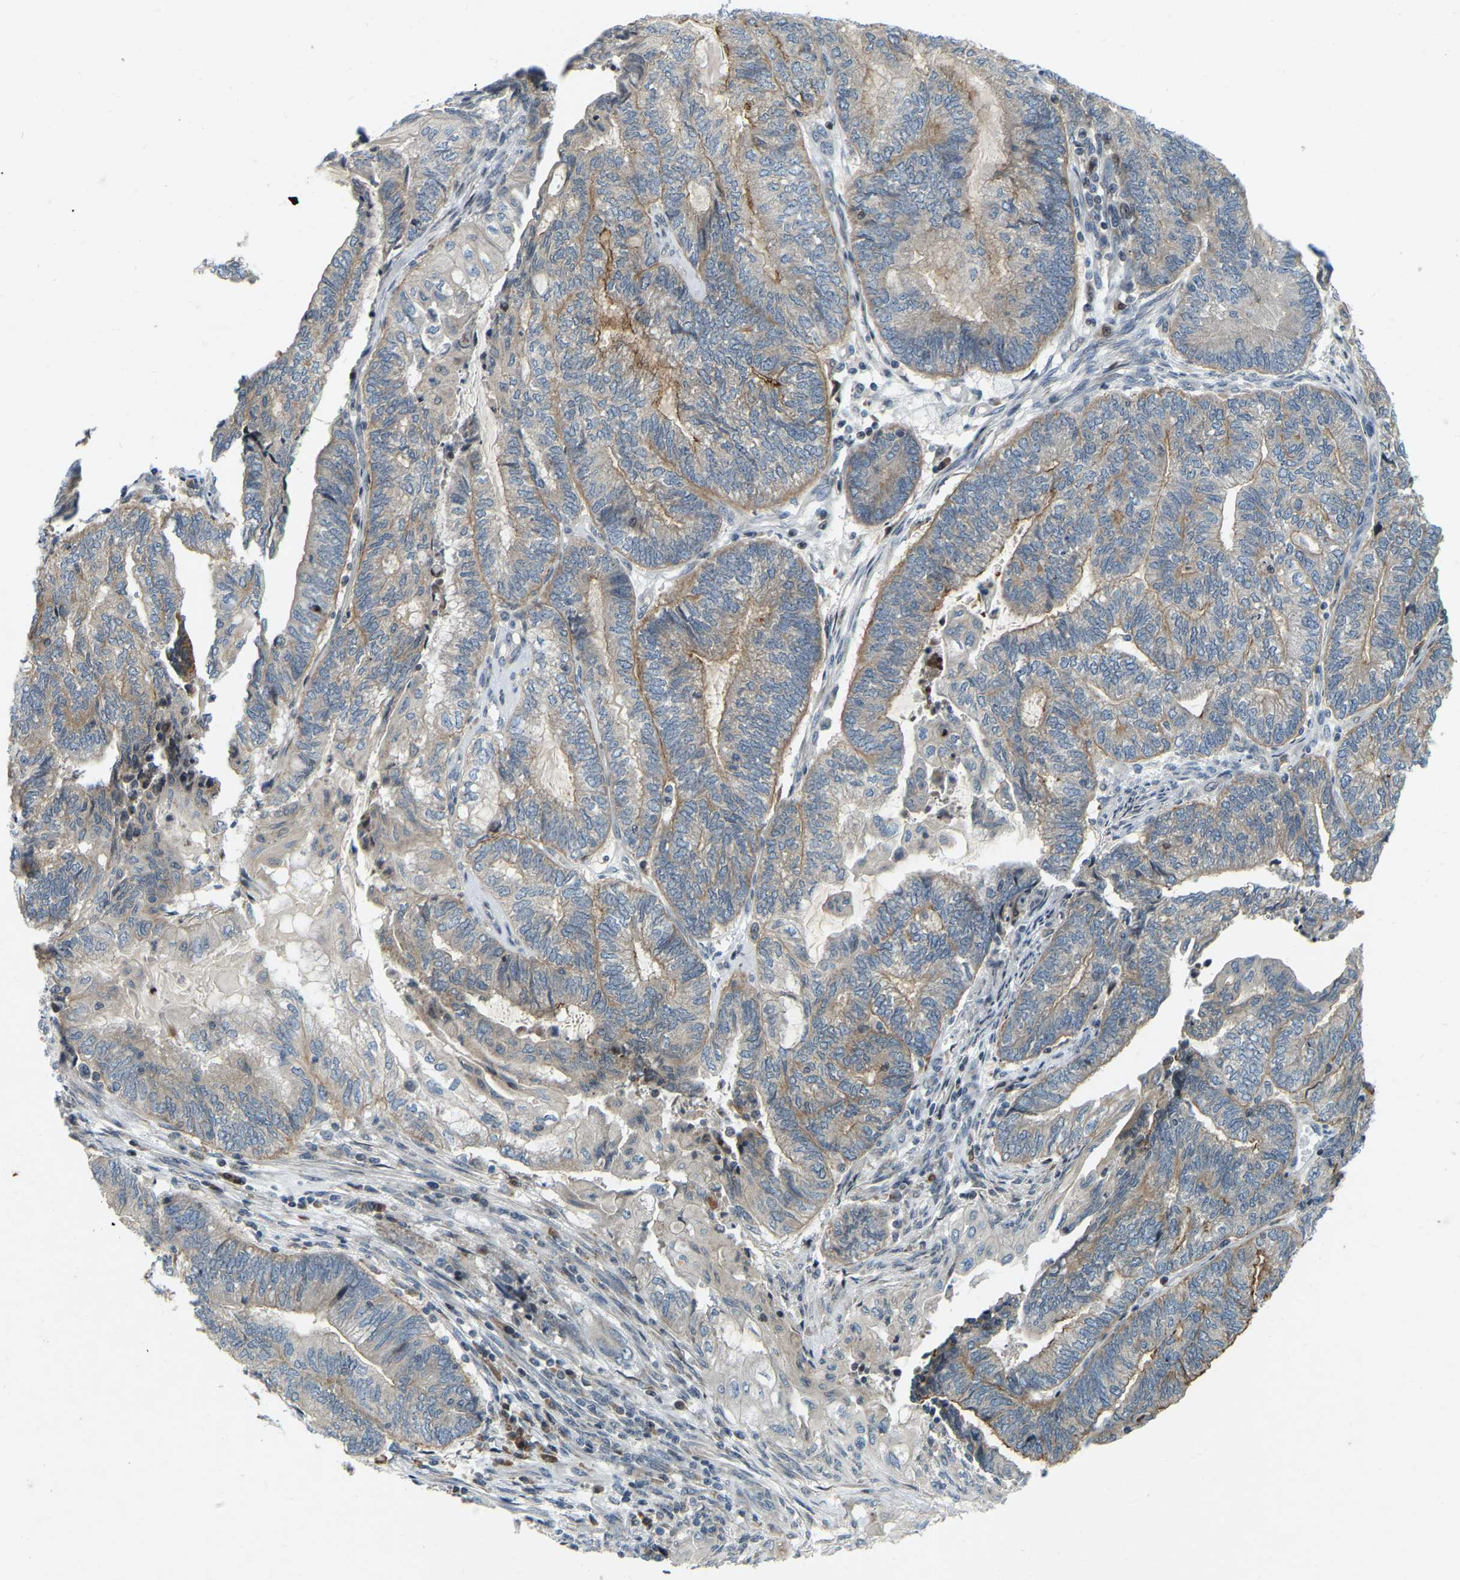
{"staining": {"intensity": "moderate", "quantity": "<25%", "location": "cytoplasmic/membranous"}, "tissue": "endometrial cancer", "cell_type": "Tumor cells", "image_type": "cancer", "snomed": [{"axis": "morphology", "description": "Adenocarcinoma, NOS"}, {"axis": "topography", "description": "Uterus"}, {"axis": "topography", "description": "Endometrium"}], "caption": "There is low levels of moderate cytoplasmic/membranous expression in tumor cells of endometrial cancer (adenocarcinoma), as demonstrated by immunohistochemical staining (brown color).", "gene": "PARL", "patient": {"sex": "female", "age": 70}}